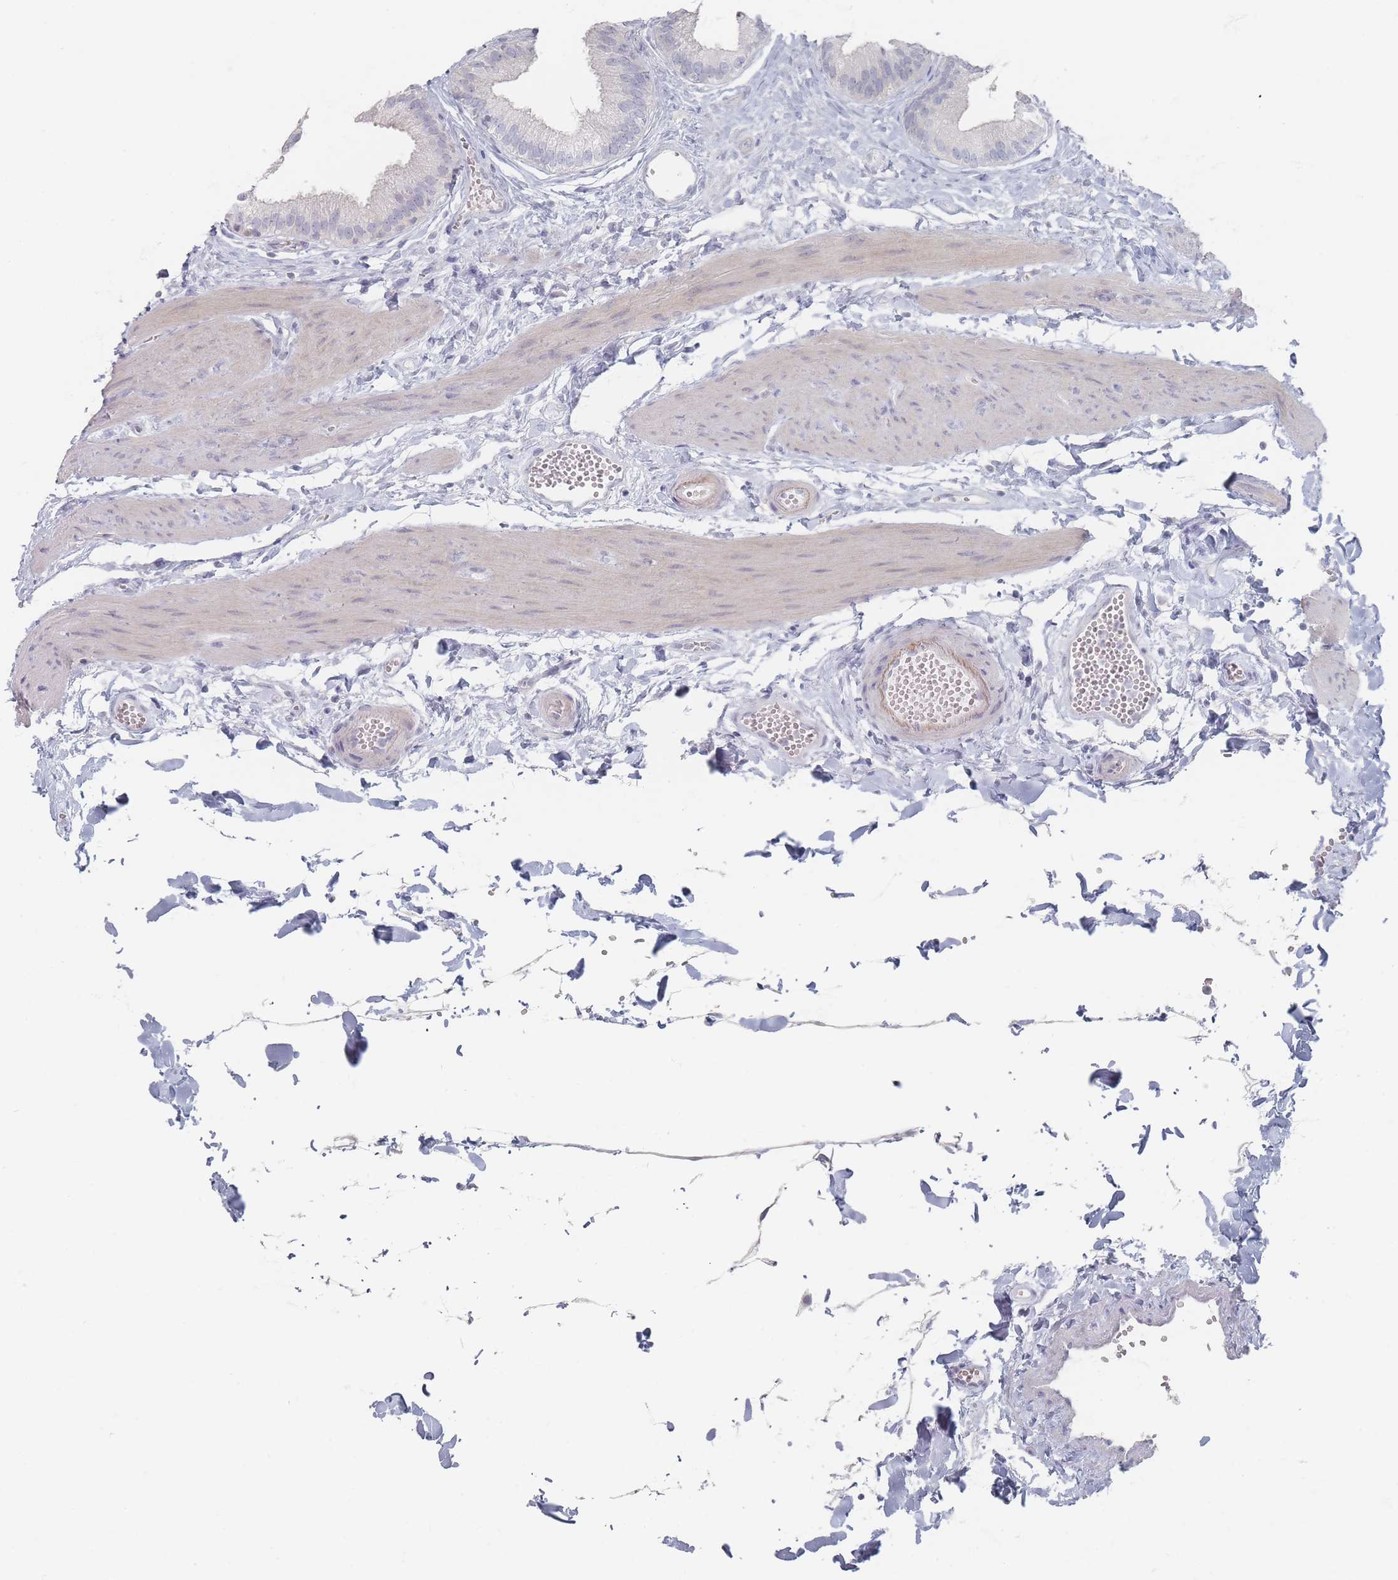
{"staining": {"intensity": "negative", "quantity": "none", "location": "none"}, "tissue": "gallbladder", "cell_type": "Glandular cells", "image_type": "normal", "snomed": [{"axis": "morphology", "description": "Normal tissue, NOS"}, {"axis": "topography", "description": "Gallbladder"}], "caption": "Immunohistochemistry image of normal human gallbladder stained for a protein (brown), which demonstrates no expression in glandular cells.", "gene": "CD37", "patient": {"sex": "female", "age": 54}}